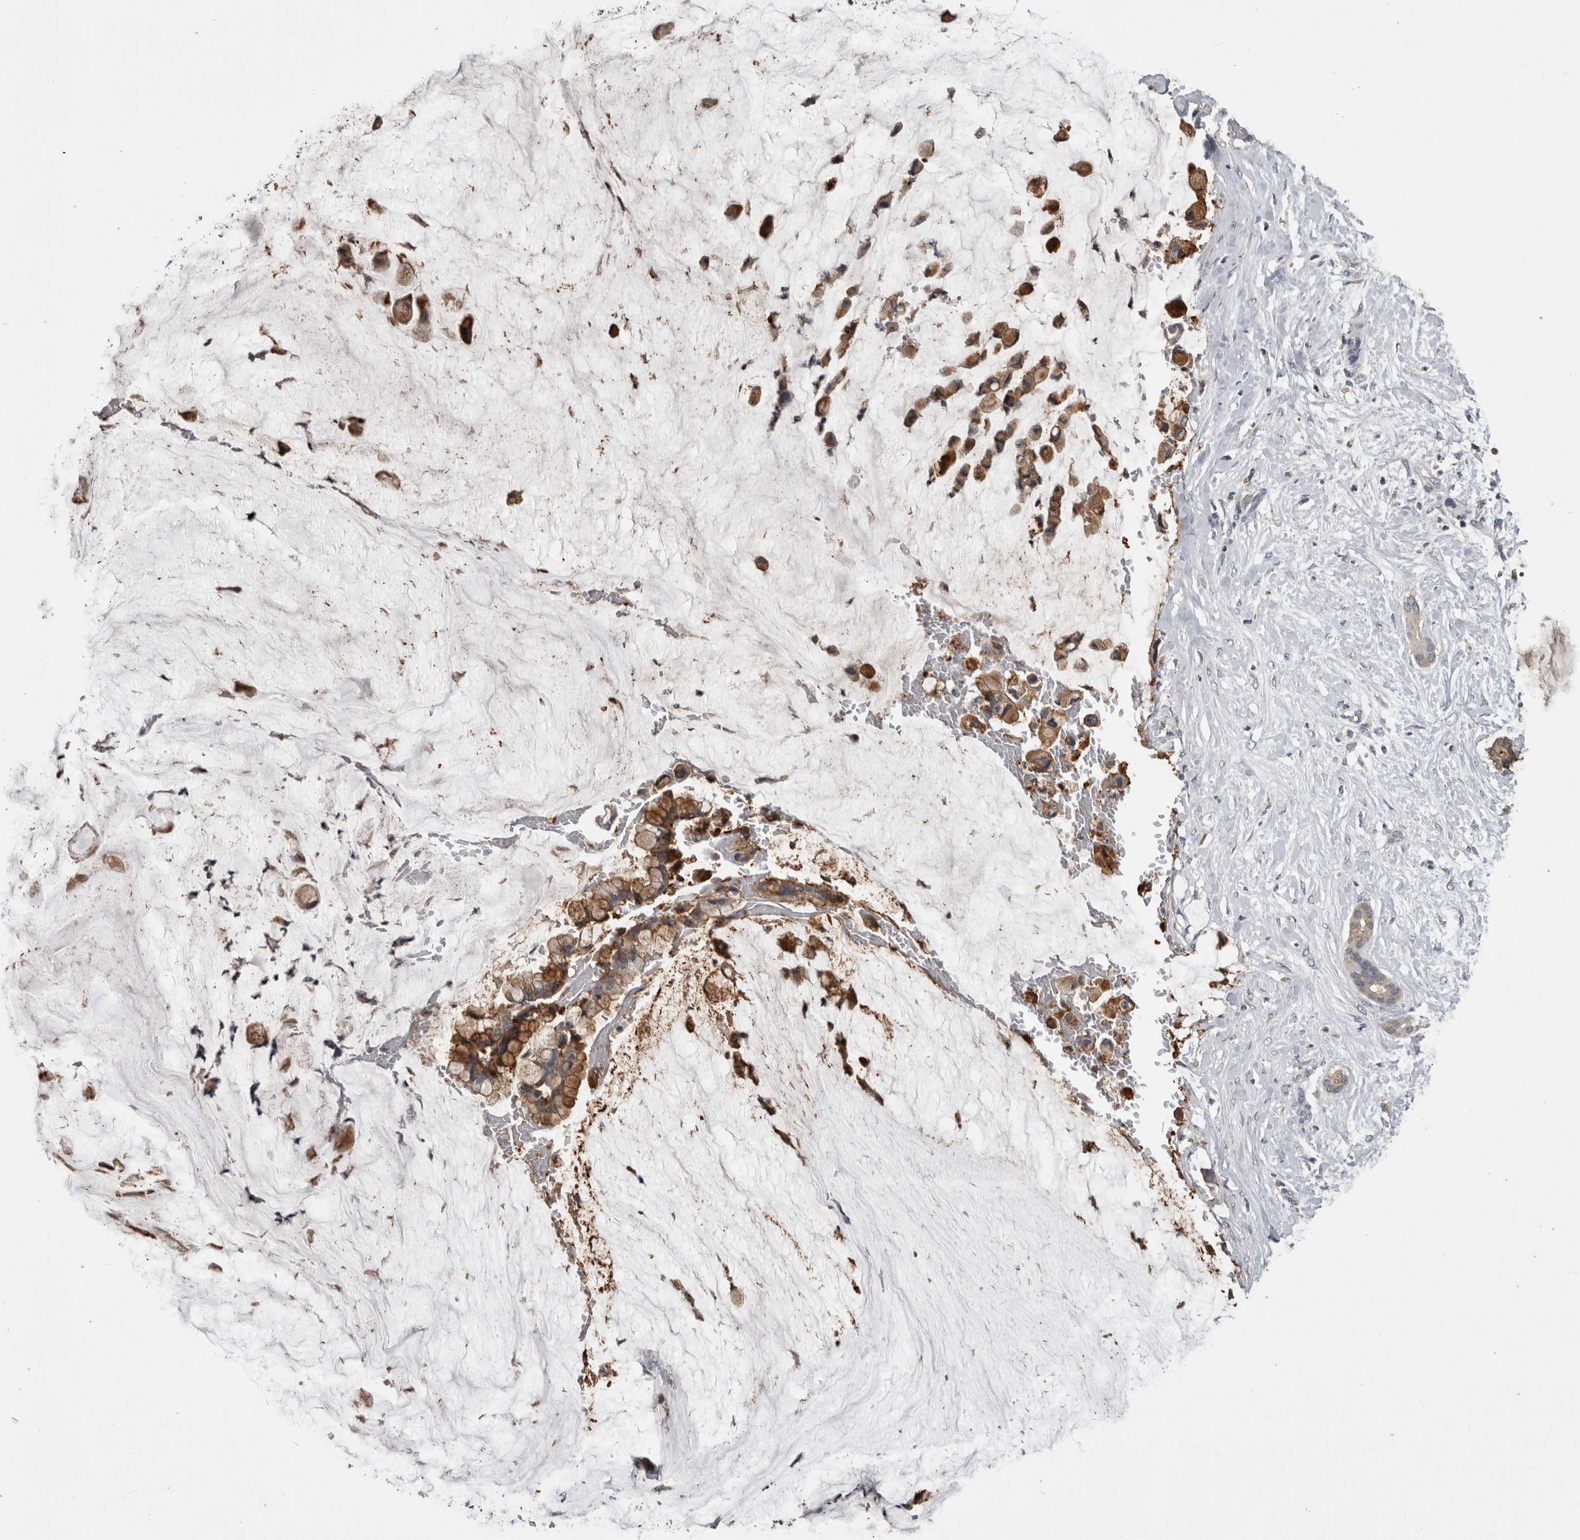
{"staining": {"intensity": "moderate", "quantity": ">75%", "location": "cytoplasmic/membranous"}, "tissue": "pancreatic cancer", "cell_type": "Tumor cells", "image_type": "cancer", "snomed": [{"axis": "morphology", "description": "Adenocarcinoma, NOS"}, {"axis": "topography", "description": "Pancreas"}], "caption": "Immunohistochemical staining of human pancreatic cancer displays medium levels of moderate cytoplasmic/membranous protein staining in approximately >75% of tumor cells. (Brightfield microscopy of DAB IHC at high magnification).", "gene": "ANXA13", "patient": {"sex": "male", "age": 41}}